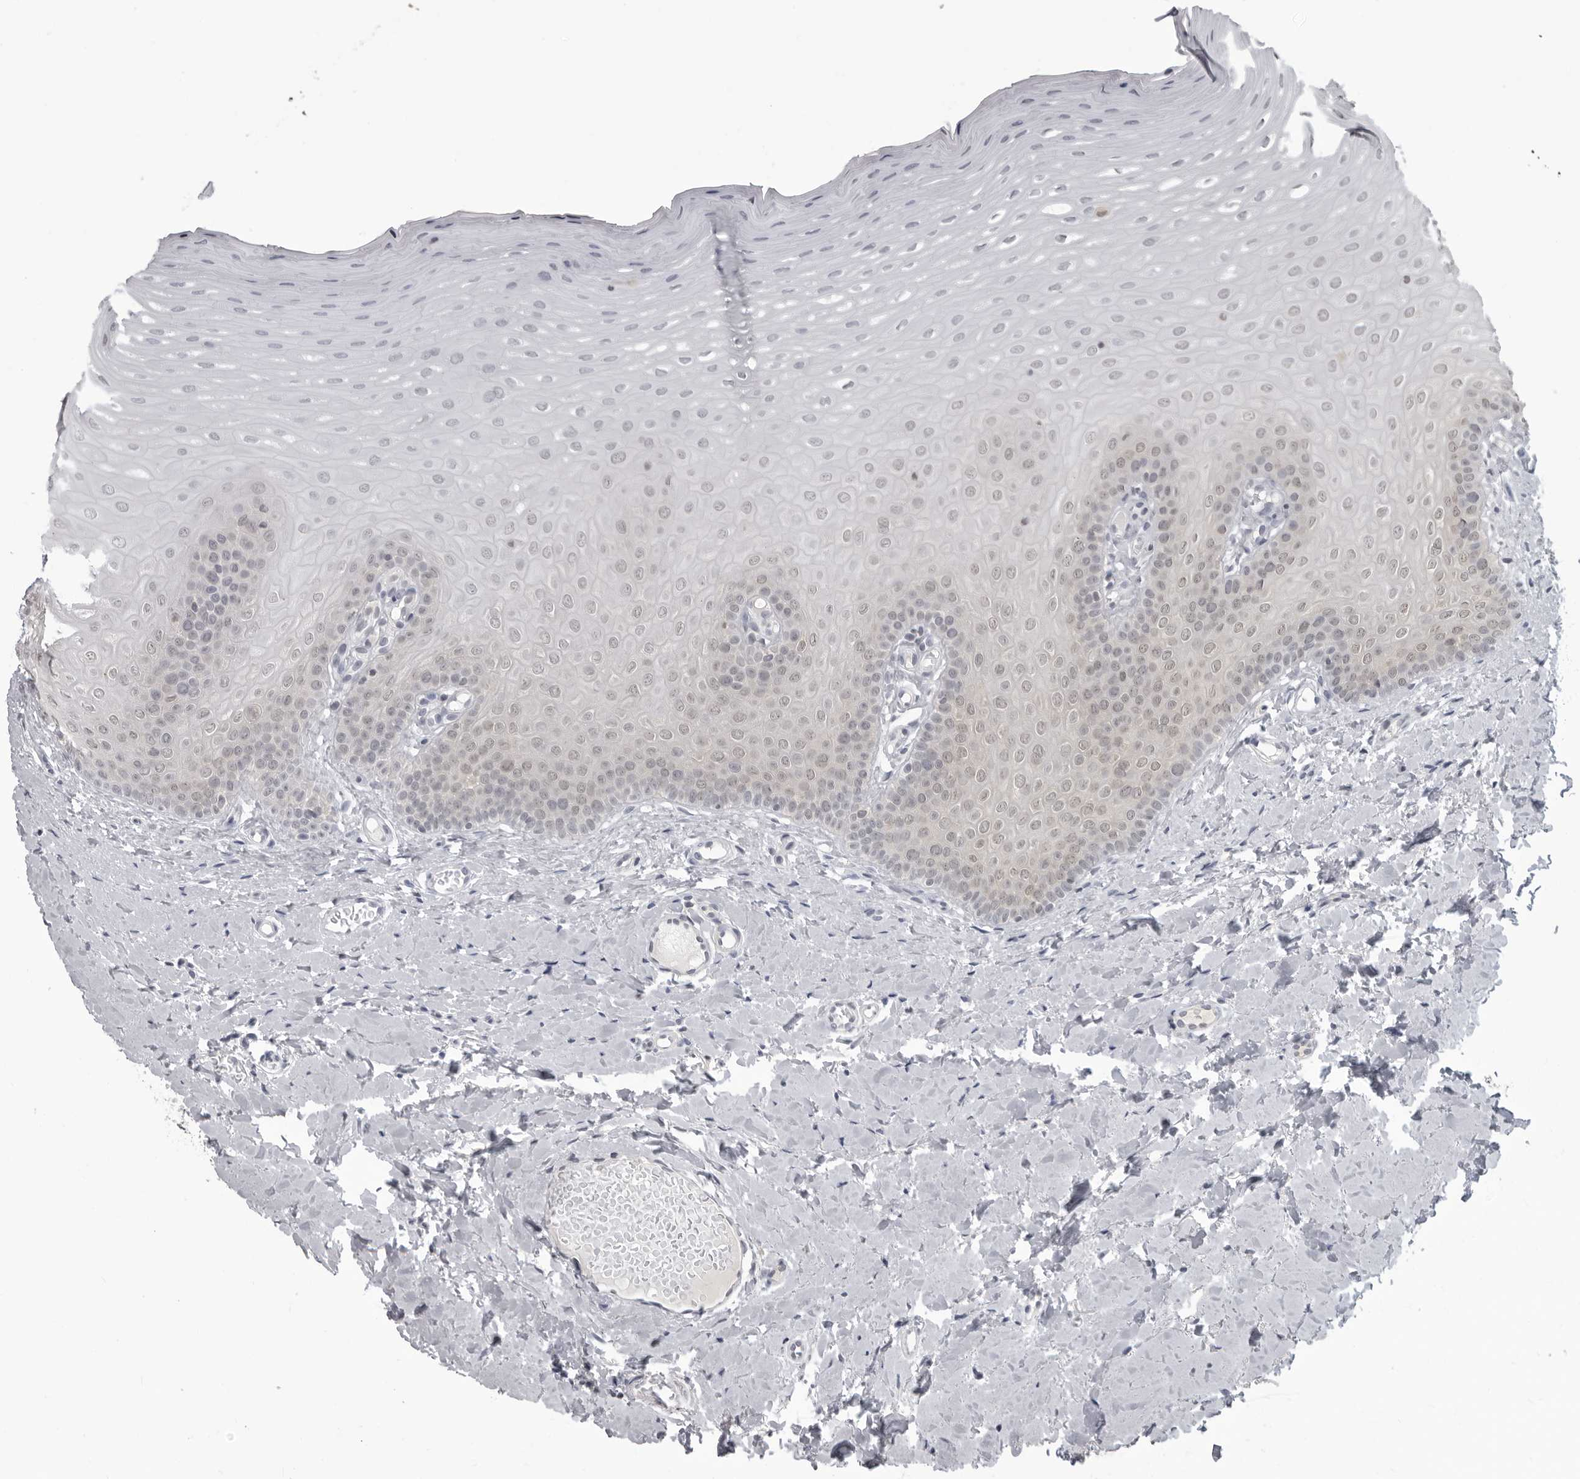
{"staining": {"intensity": "negative", "quantity": "none", "location": "none"}, "tissue": "oral mucosa", "cell_type": "Squamous epithelial cells", "image_type": "normal", "snomed": [{"axis": "morphology", "description": "Normal tissue, NOS"}, {"axis": "topography", "description": "Oral tissue"}], "caption": "This histopathology image is of normal oral mucosa stained with immunohistochemistry to label a protein in brown with the nuclei are counter-stained blue. There is no staining in squamous epithelial cells. (Brightfield microscopy of DAB IHC at high magnification).", "gene": "PDCL3", "patient": {"sex": "female", "age": 39}}